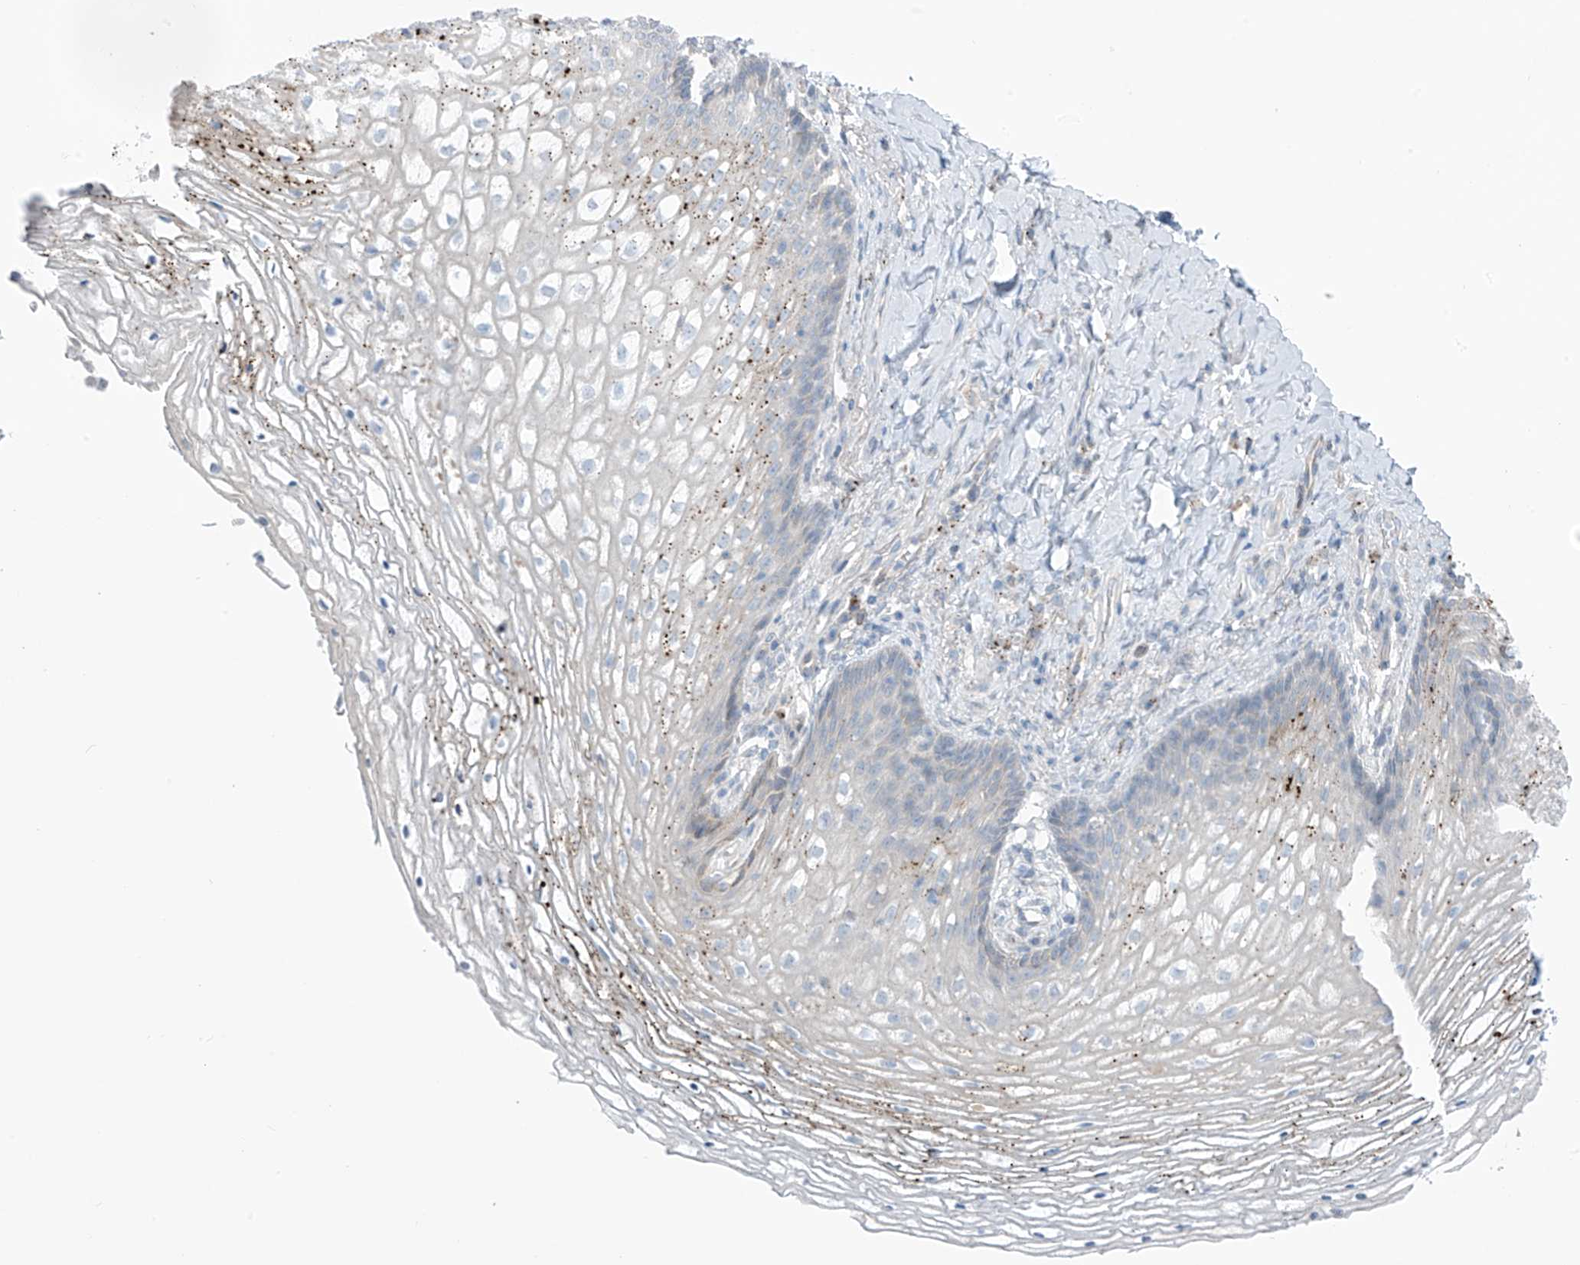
{"staining": {"intensity": "moderate", "quantity": "<25%", "location": "cytoplasmic/membranous"}, "tissue": "vagina", "cell_type": "Squamous epithelial cells", "image_type": "normal", "snomed": [{"axis": "morphology", "description": "Normal tissue, NOS"}, {"axis": "topography", "description": "Vagina"}], "caption": "A photomicrograph of vagina stained for a protein demonstrates moderate cytoplasmic/membranous brown staining in squamous epithelial cells.", "gene": "ZNF793", "patient": {"sex": "female", "age": 60}}